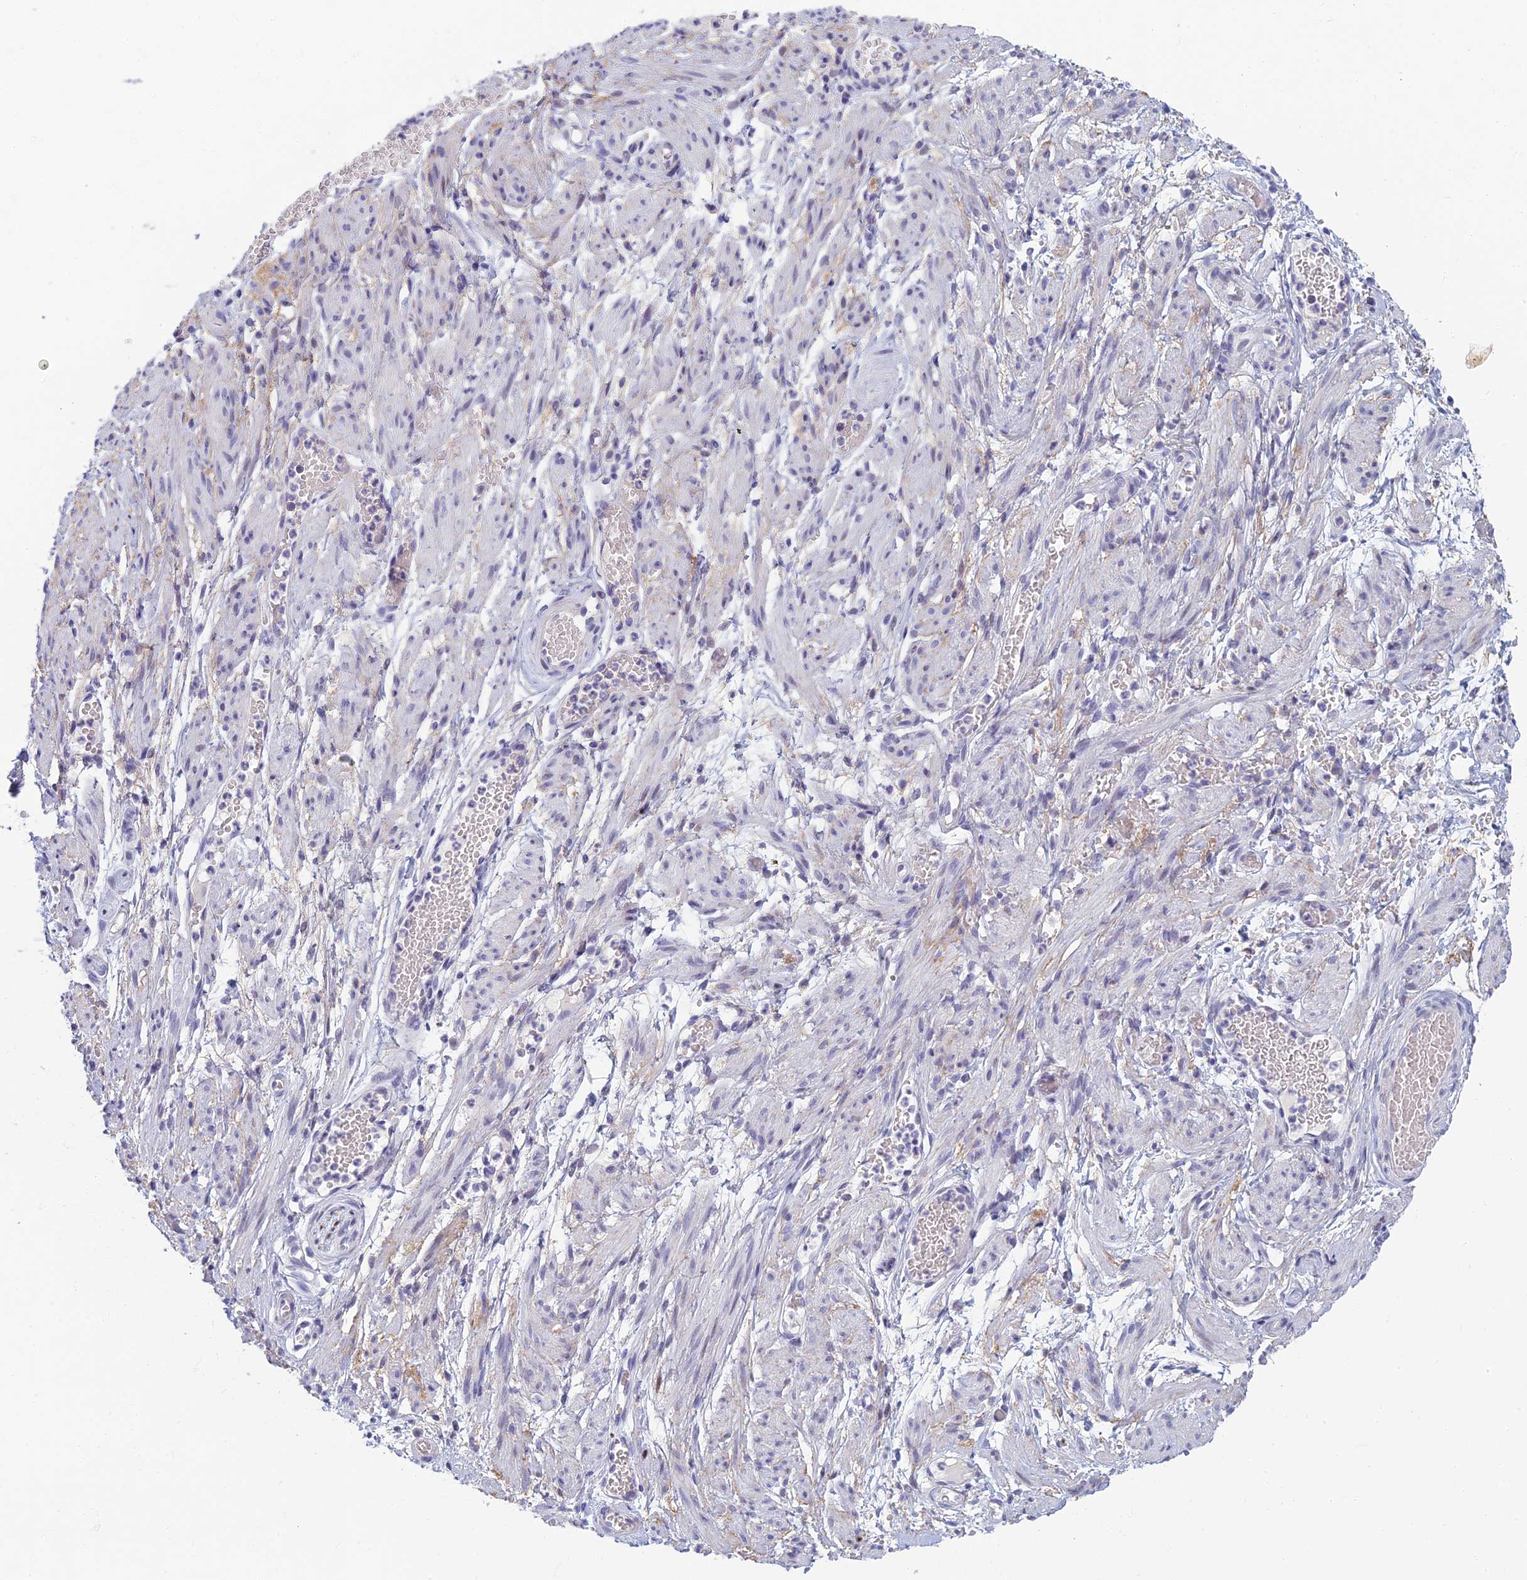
{"staining": {"intensity": "negative", "quantity": "none", "location": "none"}, "tissue": "adipose tissue", "cell_type": "Adipocytes", "image_type": "normal", "snomed": [{"axis": "morphology", "description": "Normal tissue, NOS"}, {"axis": "topography", "description": "Smooth muscle"}, {"axis": "topography", "description": "Peripheral nerve tissue"}], "caption": "Histopathology image shows no protein staining in adipocytes of benign adipose tissue. (DAB (3,3'-diaminobenzidine) IHC with hematoxylin counter stain).", "gene": "NEURL1", "patient": {"sex": "female", "age": 39}}